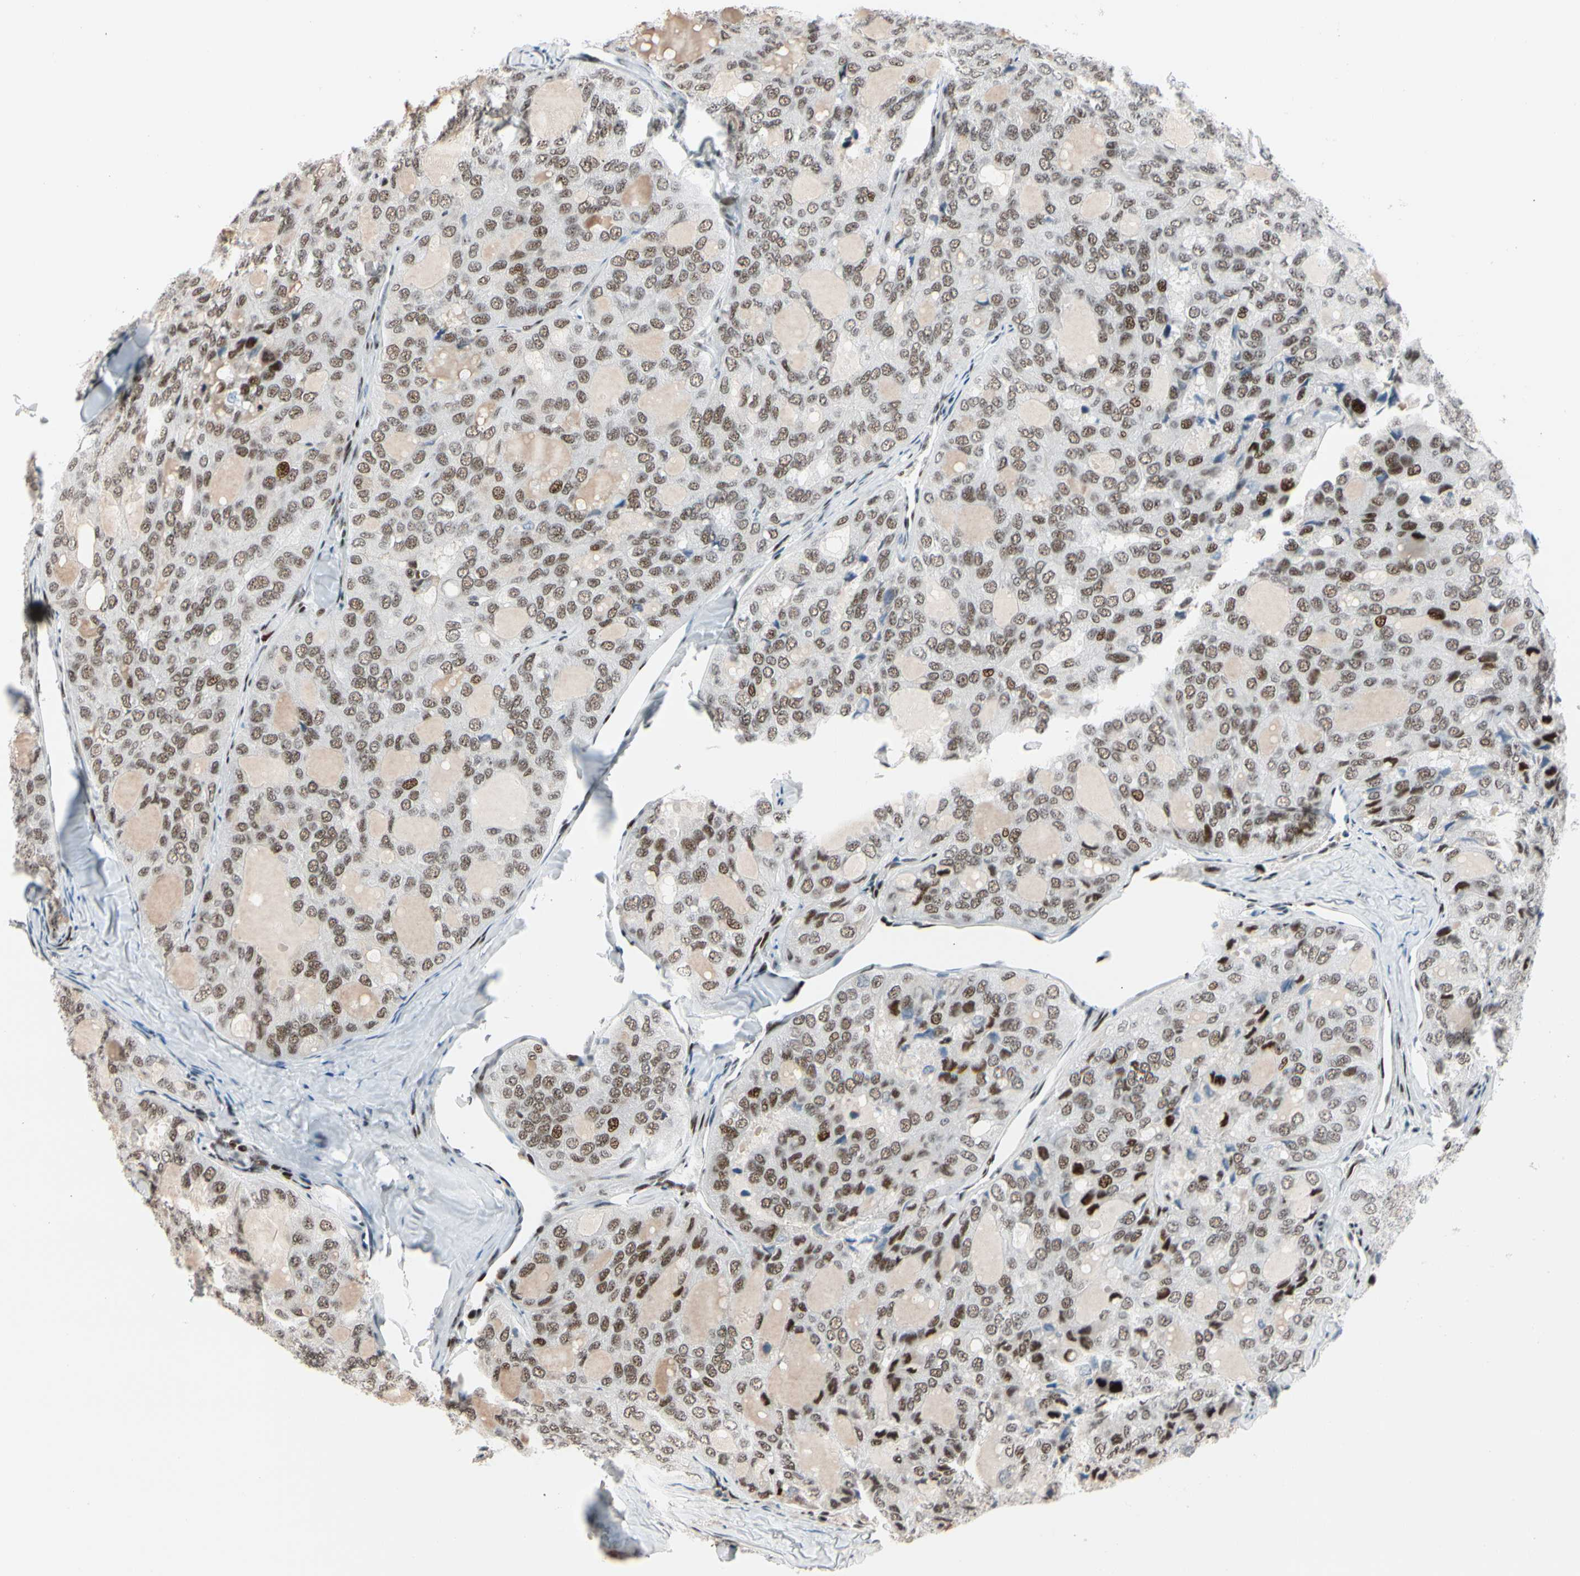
{"staining": {"intensity": "moderate", "quantity": "<25%", "location": "nuclear"}, "tissue": "thyroid cancer", "cell_type": "Tumor cells", "image_type": "cancer", "snomed": [{"axis": "morphology", "description": "Follicular adenoma carcinoma, NOS"}, {"axis": "topography", "description": "Thyroid gland"}], "caption": "An immunohistochemistry (IHC) histopathology image of tumor tissue is shown. Protein staining in brown highlights moderate nuclear positivity in follicular adenoma carcinoma (thyroid) within tumor cells.", "gene": "FOXO3", "patient": {"sex": "male", "age": 75}}